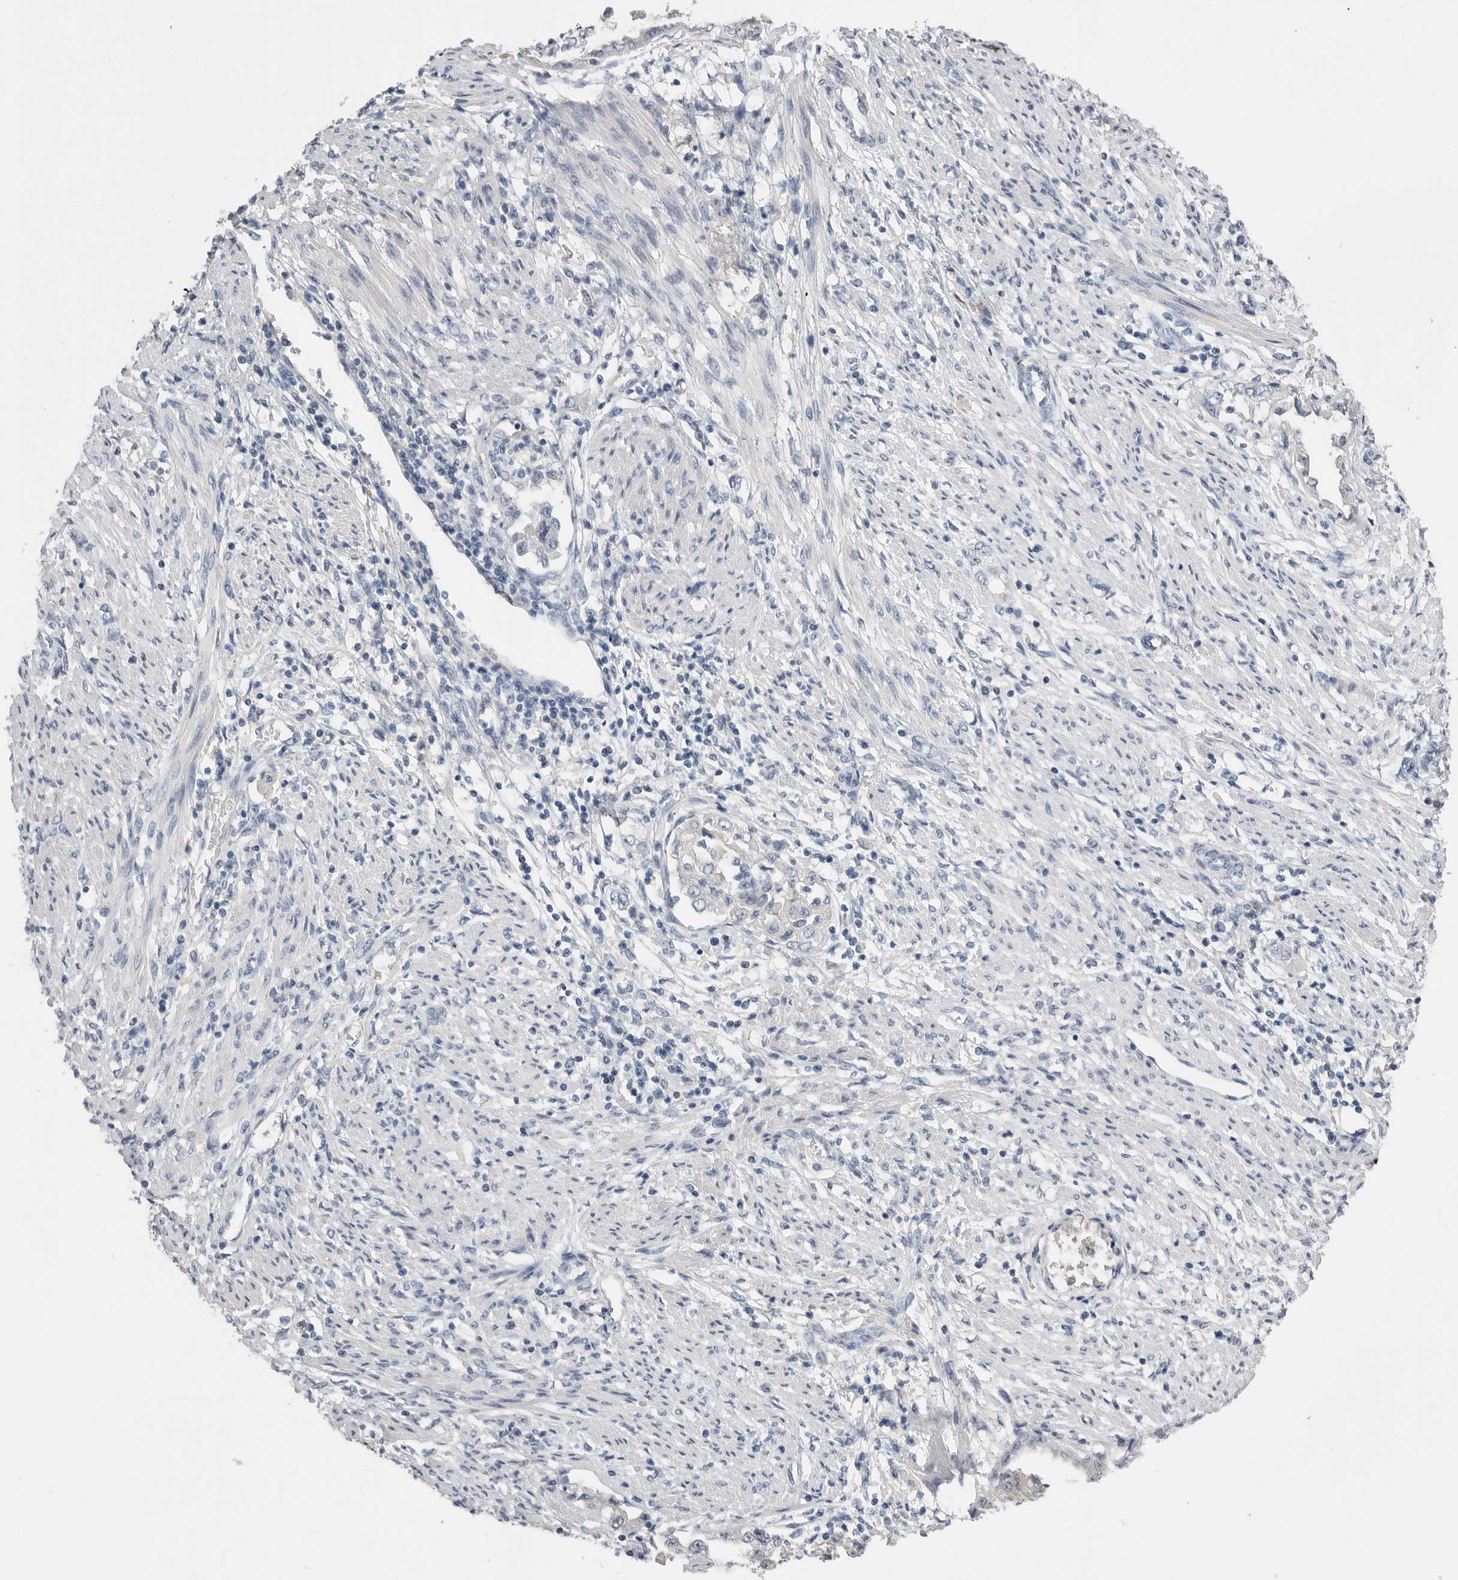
{"staining": {"intensity": "negative", "quantity": "none", "location": "none"}, "tissue": "endometrial cancer", "cell_type": "Tumor cells", "image_type": "cancer", "snomed": [{"axis": "morphology", "description": "Adenocarcinoma, NOS"}, {"axis": "topography", "description": "Endometrium"}], "caption": "An immunohistochemistry (IHC) photomicrograph of endometrial cancer (adenocarcinoma) is shown. There is no staining in tumor cells of endometrial cancer (adenocarcinoma).", "gene": "FABP6", "patient": {"sex": "female", "age": 85}}